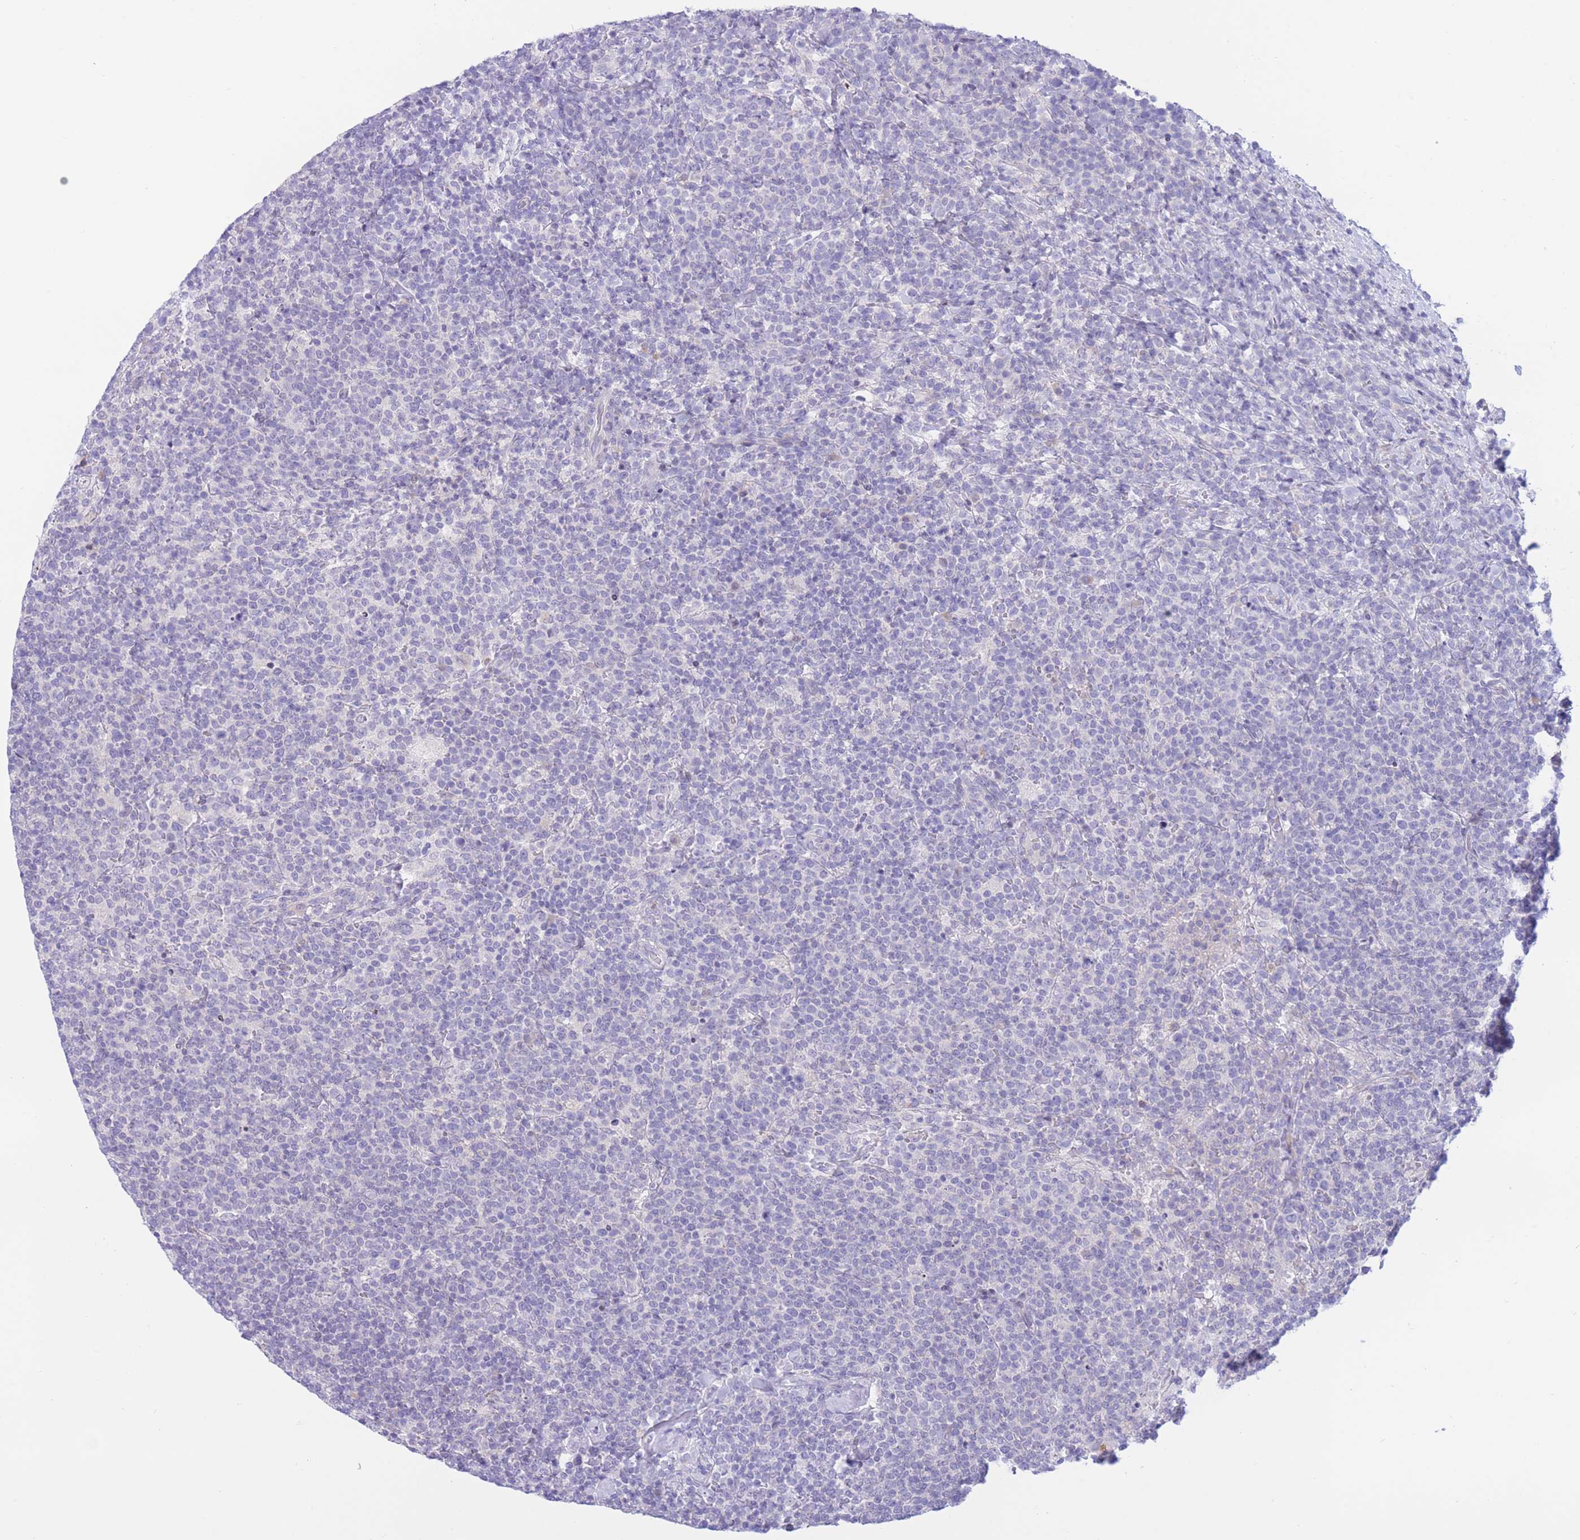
{"staining": {"intensity": "negative", "quantity": "none", "location": "none"}, "tissue": "lymphoma", "cell_type": "Tumor cells", "image_type": "cancer", "snomed": [{"axis": "morphology", "description": "Malignant lymphoma, non-Hodgkin's type, High grade"}, {"axis": "topography", "description": "Lymph node"}], "caption": "Immunohistochemistry histopathology image of lymphoma stained for a protein (brown), which exhibits no positivity in tumor cells.", "gene": "RPL39L", "patient": {"sex": "male", "age": 61}}